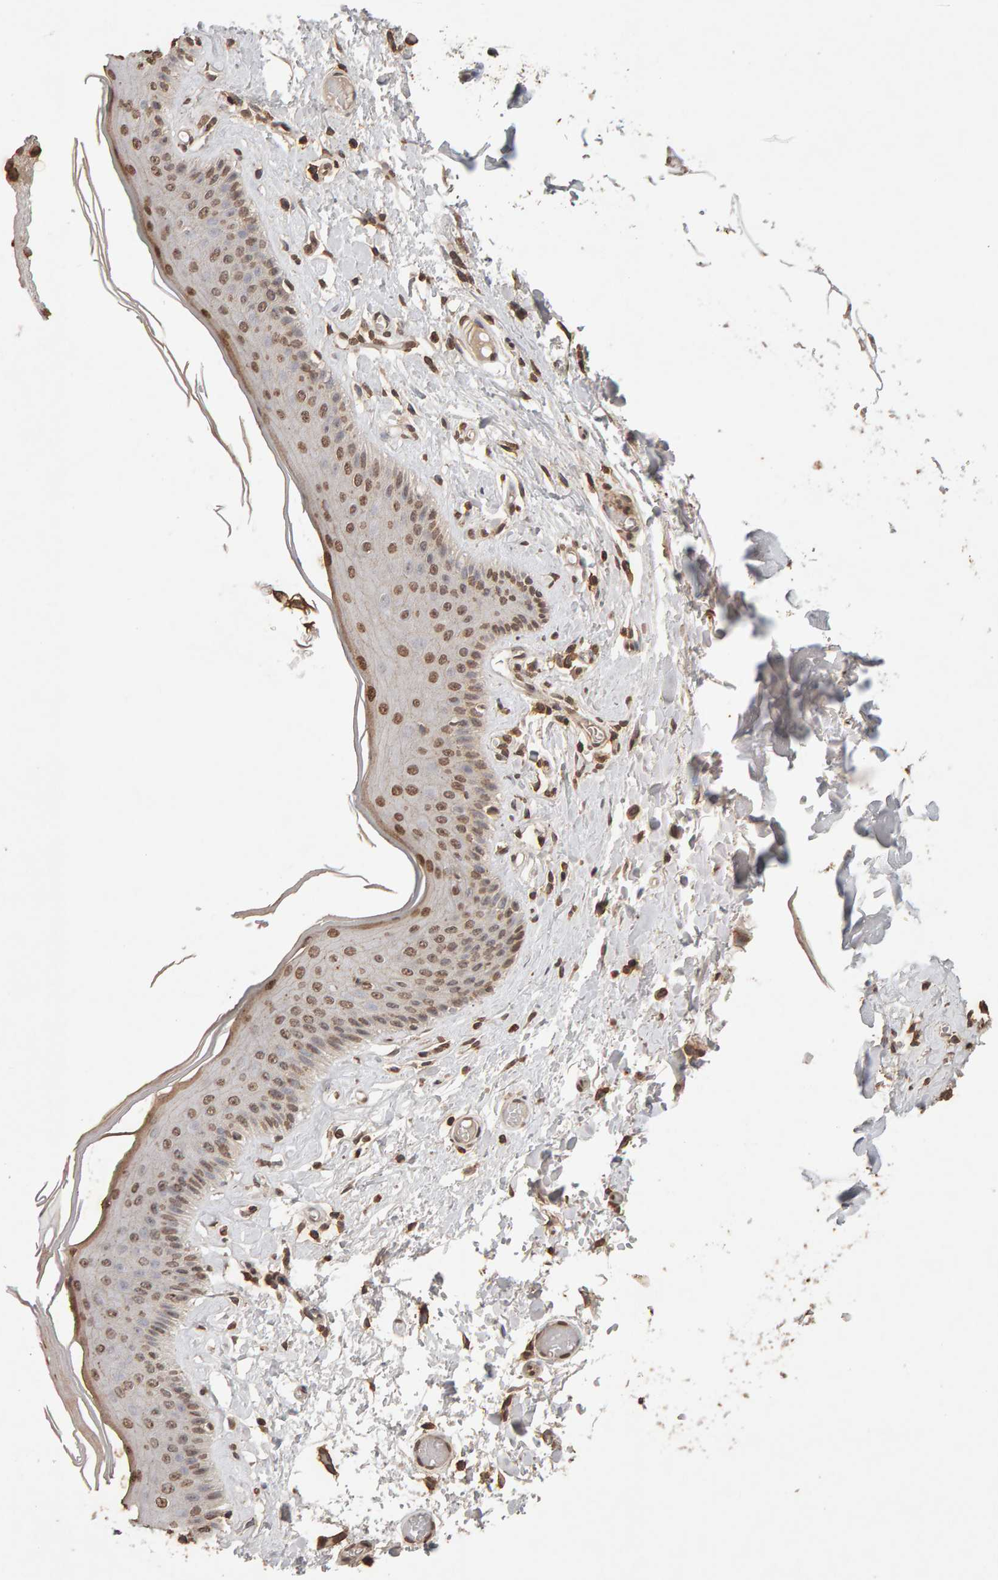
{"staining": {"intensity": "moderate", "quantity": ">75%", "location": "nuclear"}, "tissue": "skin", "cell_type": "Epidermal cells", "image_type": "normal", "snomed": [{"axis": "morphology", "description": "Normal tissue, NOS"}, {"axis": "topography", "description": "Vulva"}], "caption": "Immunohistochemical staining of unremarkable skin exhibits >75% levels of moderate nuclear protein staining in about >75% of epidermal cells. Nuclei are stained in blue.", "gene": "DNAJB5", "patient": {"sex": "female", "age": 73}}